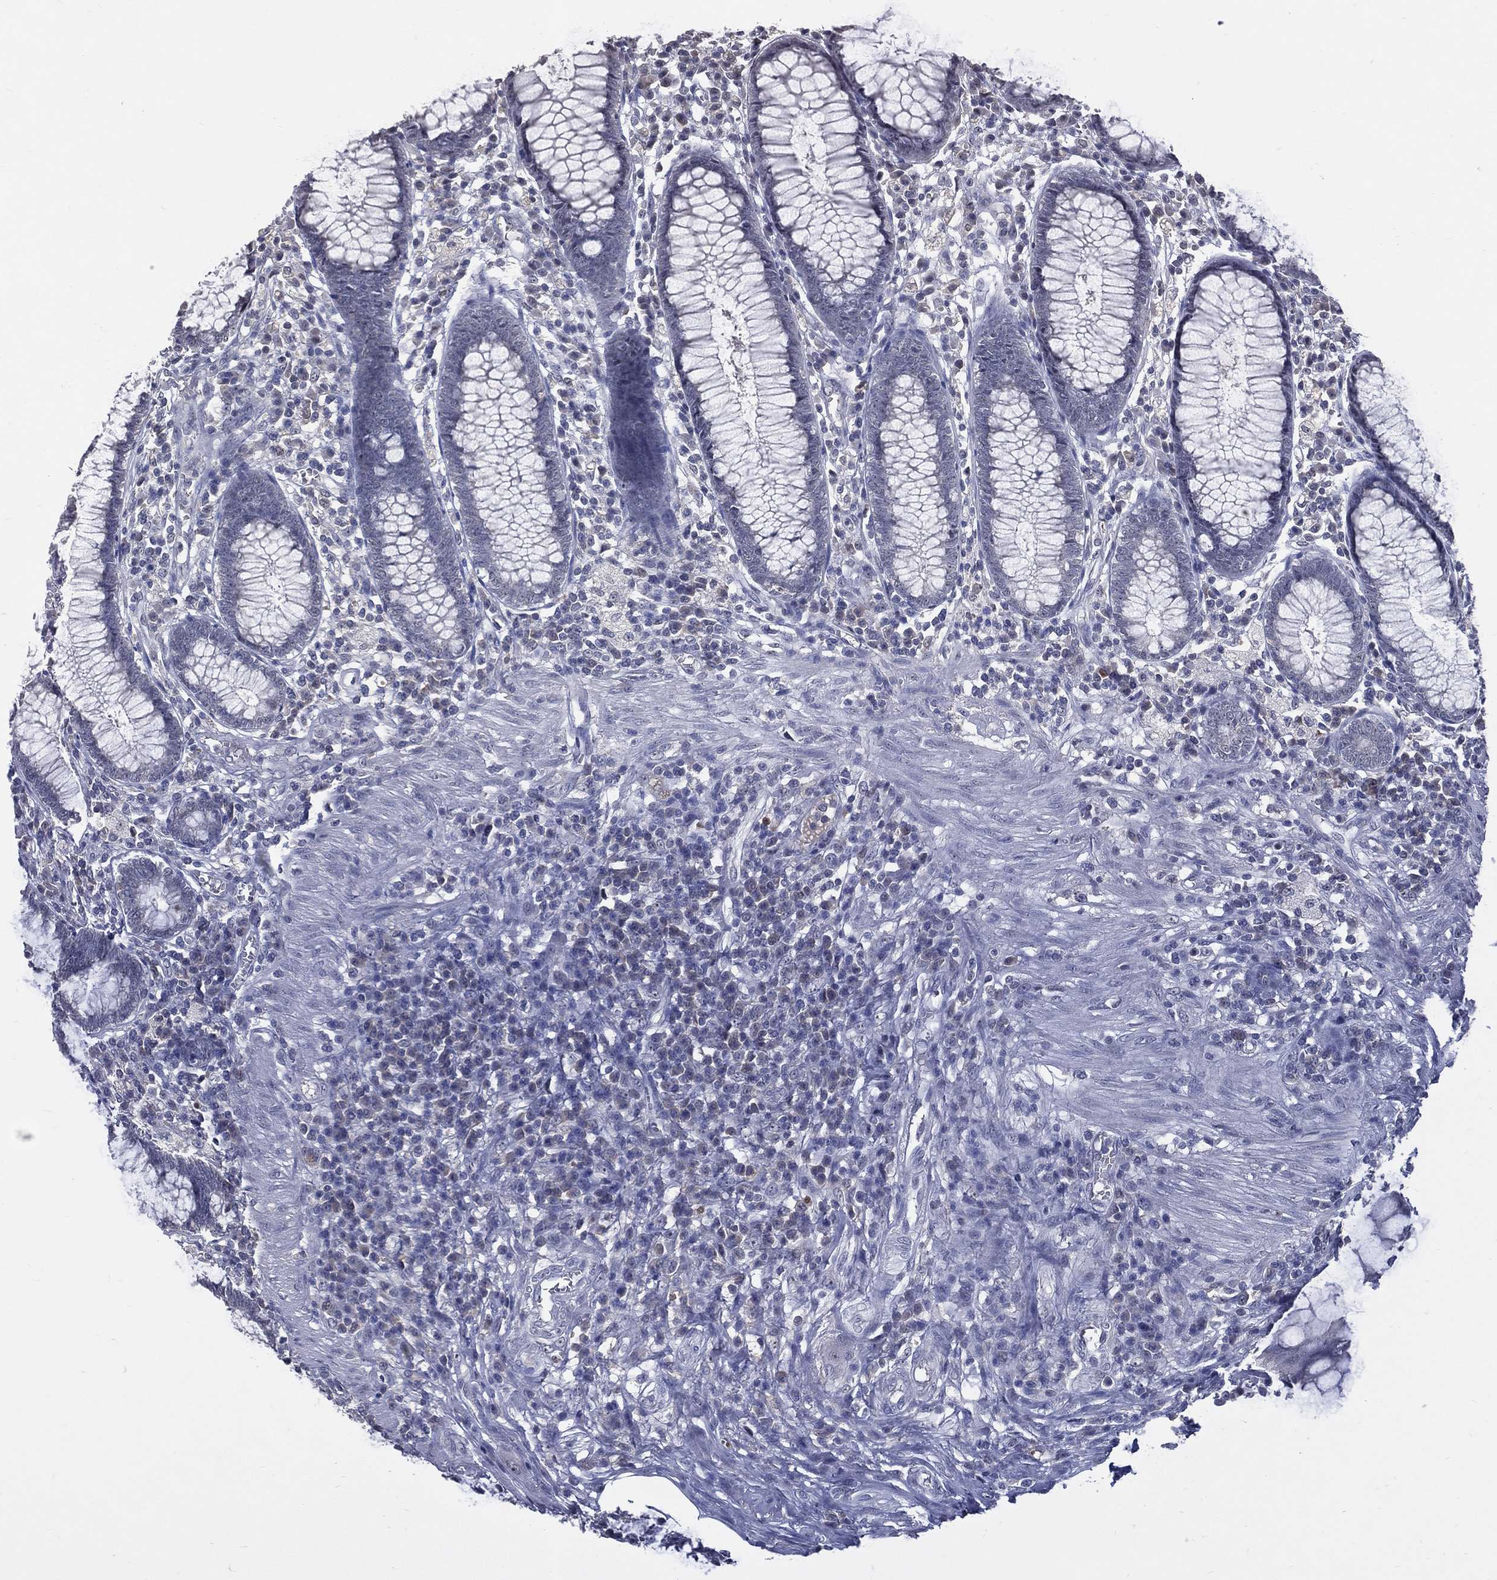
{"staining": {"intensity": "negative", "quantity": "none", "location": "none"}, "tissue": "colon", "cell_type": "Endothelial cells", "image_type": "normal", "snomed": [{"axis": "morphology", "description": "Normal tissue, NOS"}, {"axis": "topography", "description": "Colon"}], "caption": "This is a histopathology image of immunohistochemistry staining of normal colon, which shows no expression in endothelial cells.", "gene": "DSG4", "patient": {"sex": "male", "age": 65}}